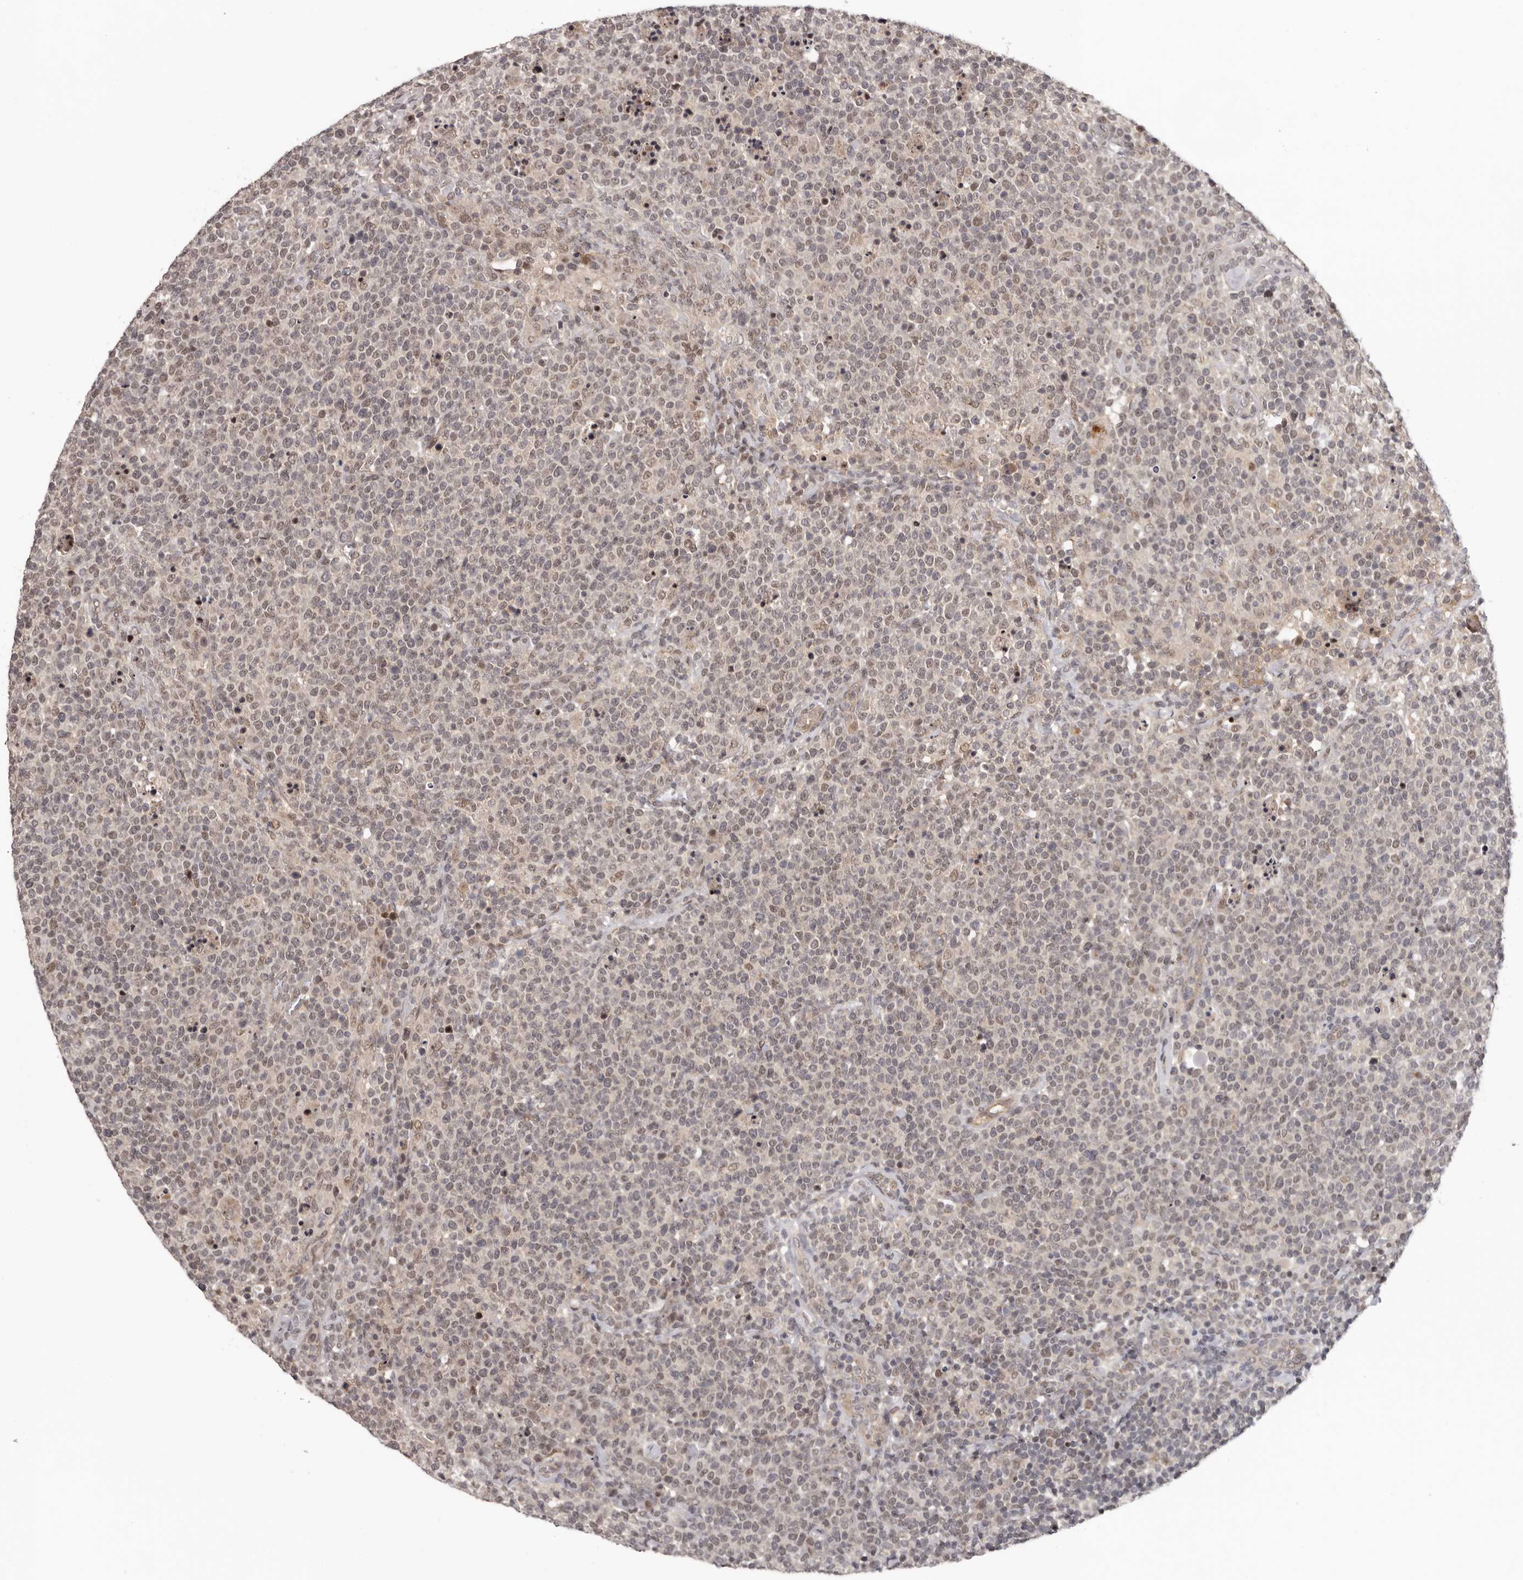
{"staining": {"intensity": "weak", "quantity": "25%-75%", "location": "nuclear"}, "tissue": "lymphoma", "cell_type": "Tumor cells", "image_type": "cancer", "snomed": [{"axis": "morphology", "description": "Malignant lymphoma, non-Hodgkin's type, High grade"}, {"axis": "topography", "description": "Lymph node"}], "caption": "Protein analysis of high-grade malignant lymphoma, non-Hodgkin's type tissue shows weak nuclear expression in about 25%-75% of tumor cells. (DAB IHC, brown staining for protein, blue staining for nuclei).", "gene": "TBX5", "patient": {"sex": "male", "age": 61}}